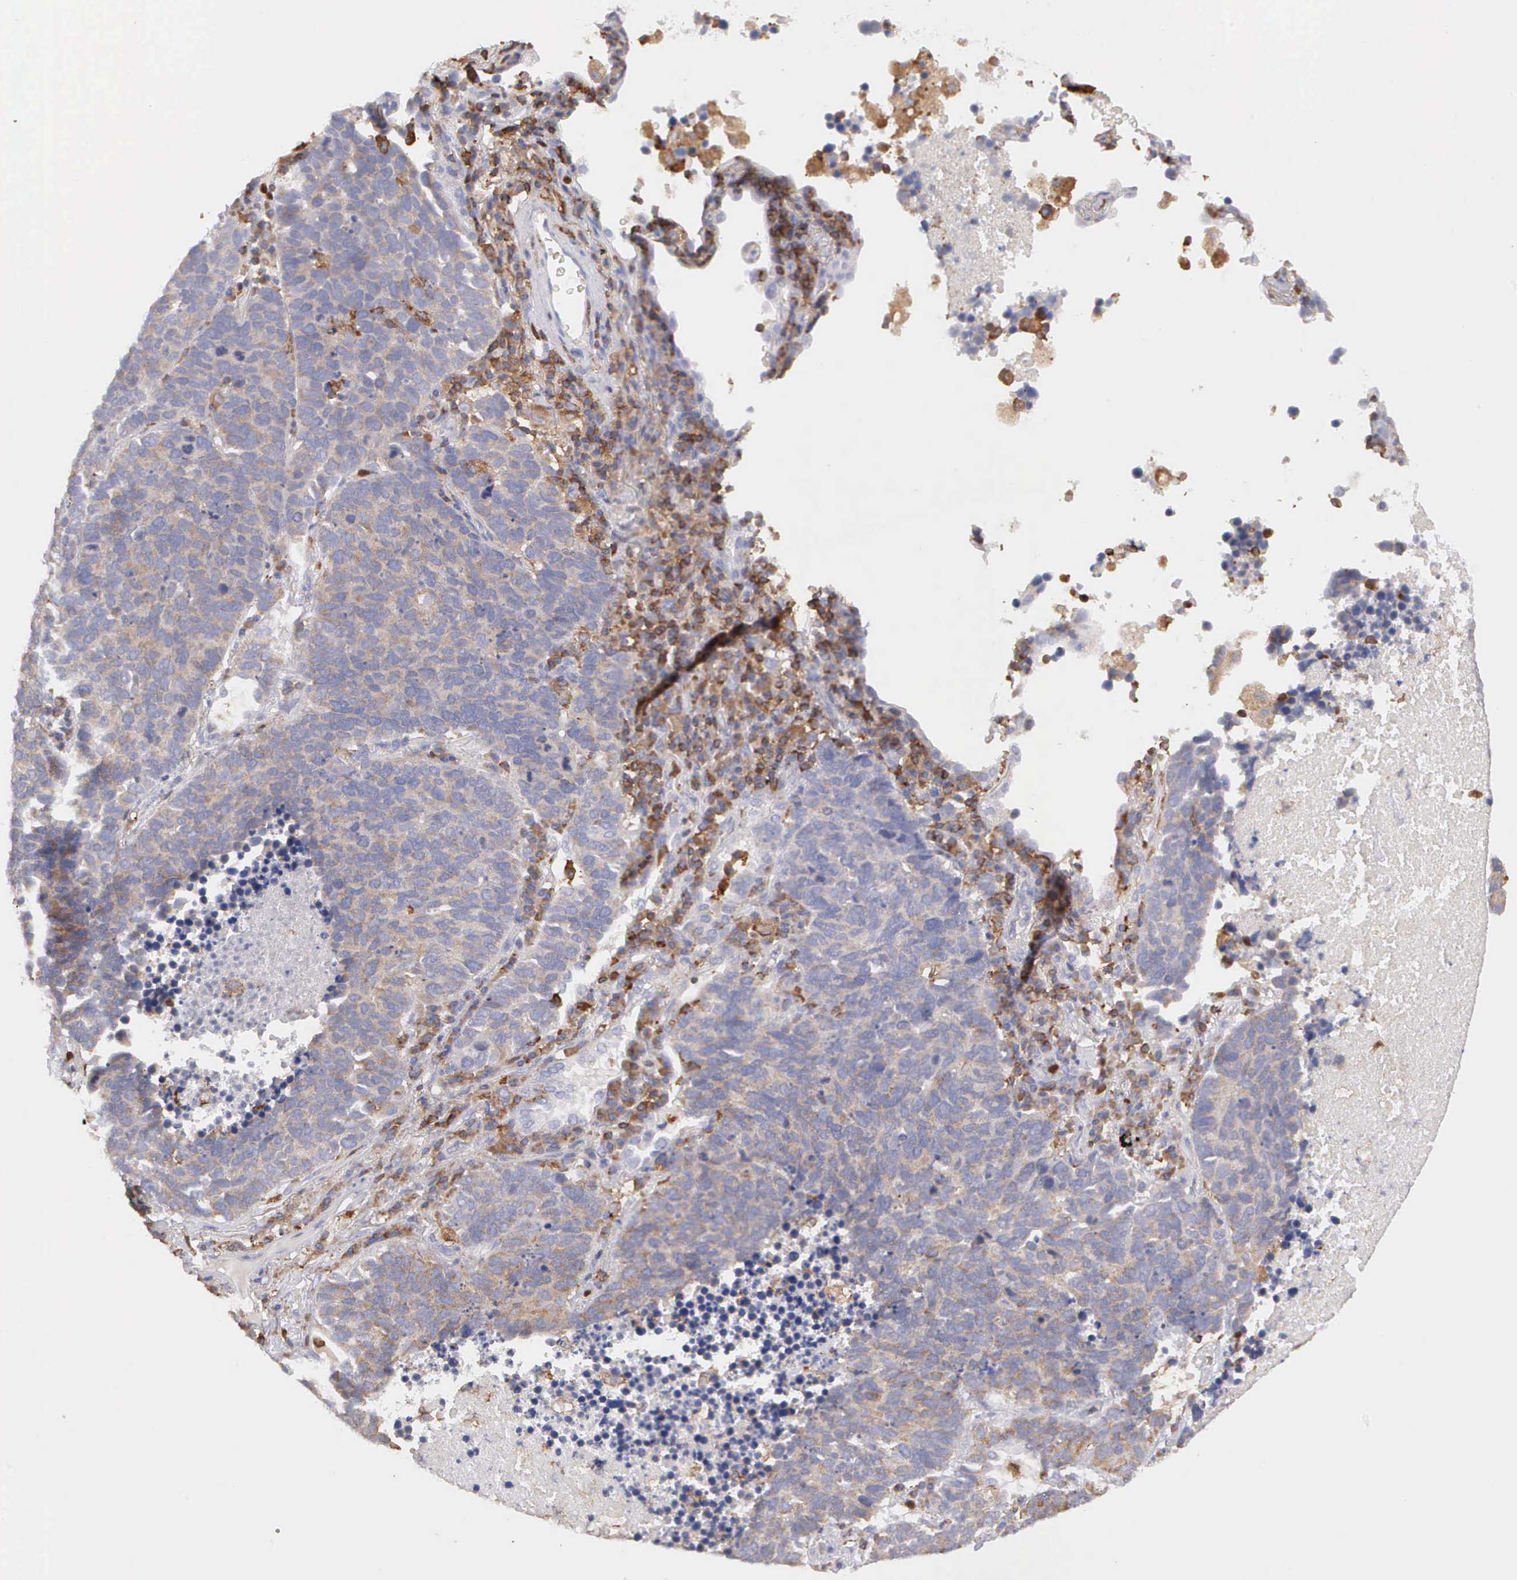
{"staining": {"intensity": "weak", "quantity": "25%-75%", "location": "cytoplasmic/membranous"}, "tissue": "lung cancer", "cell_type": "Tumor cells", "image_type": "cancer", "snomed": [{"axis": "morphology", "description": "Neoplasm, malignant, NOS"}, {"axis": "topography", "description": "Lung"}], "caption": "An immunohistochemistry photomicrograph of neoplastic tissue is shown. Protein staining in brown highlights weak cytoplasmic/membranous positivity in lung cancer (malignant neoplasm) within tumor cells.", "gene": "ARHGAP4", "patient": {"sex": "female", "age": 75}}